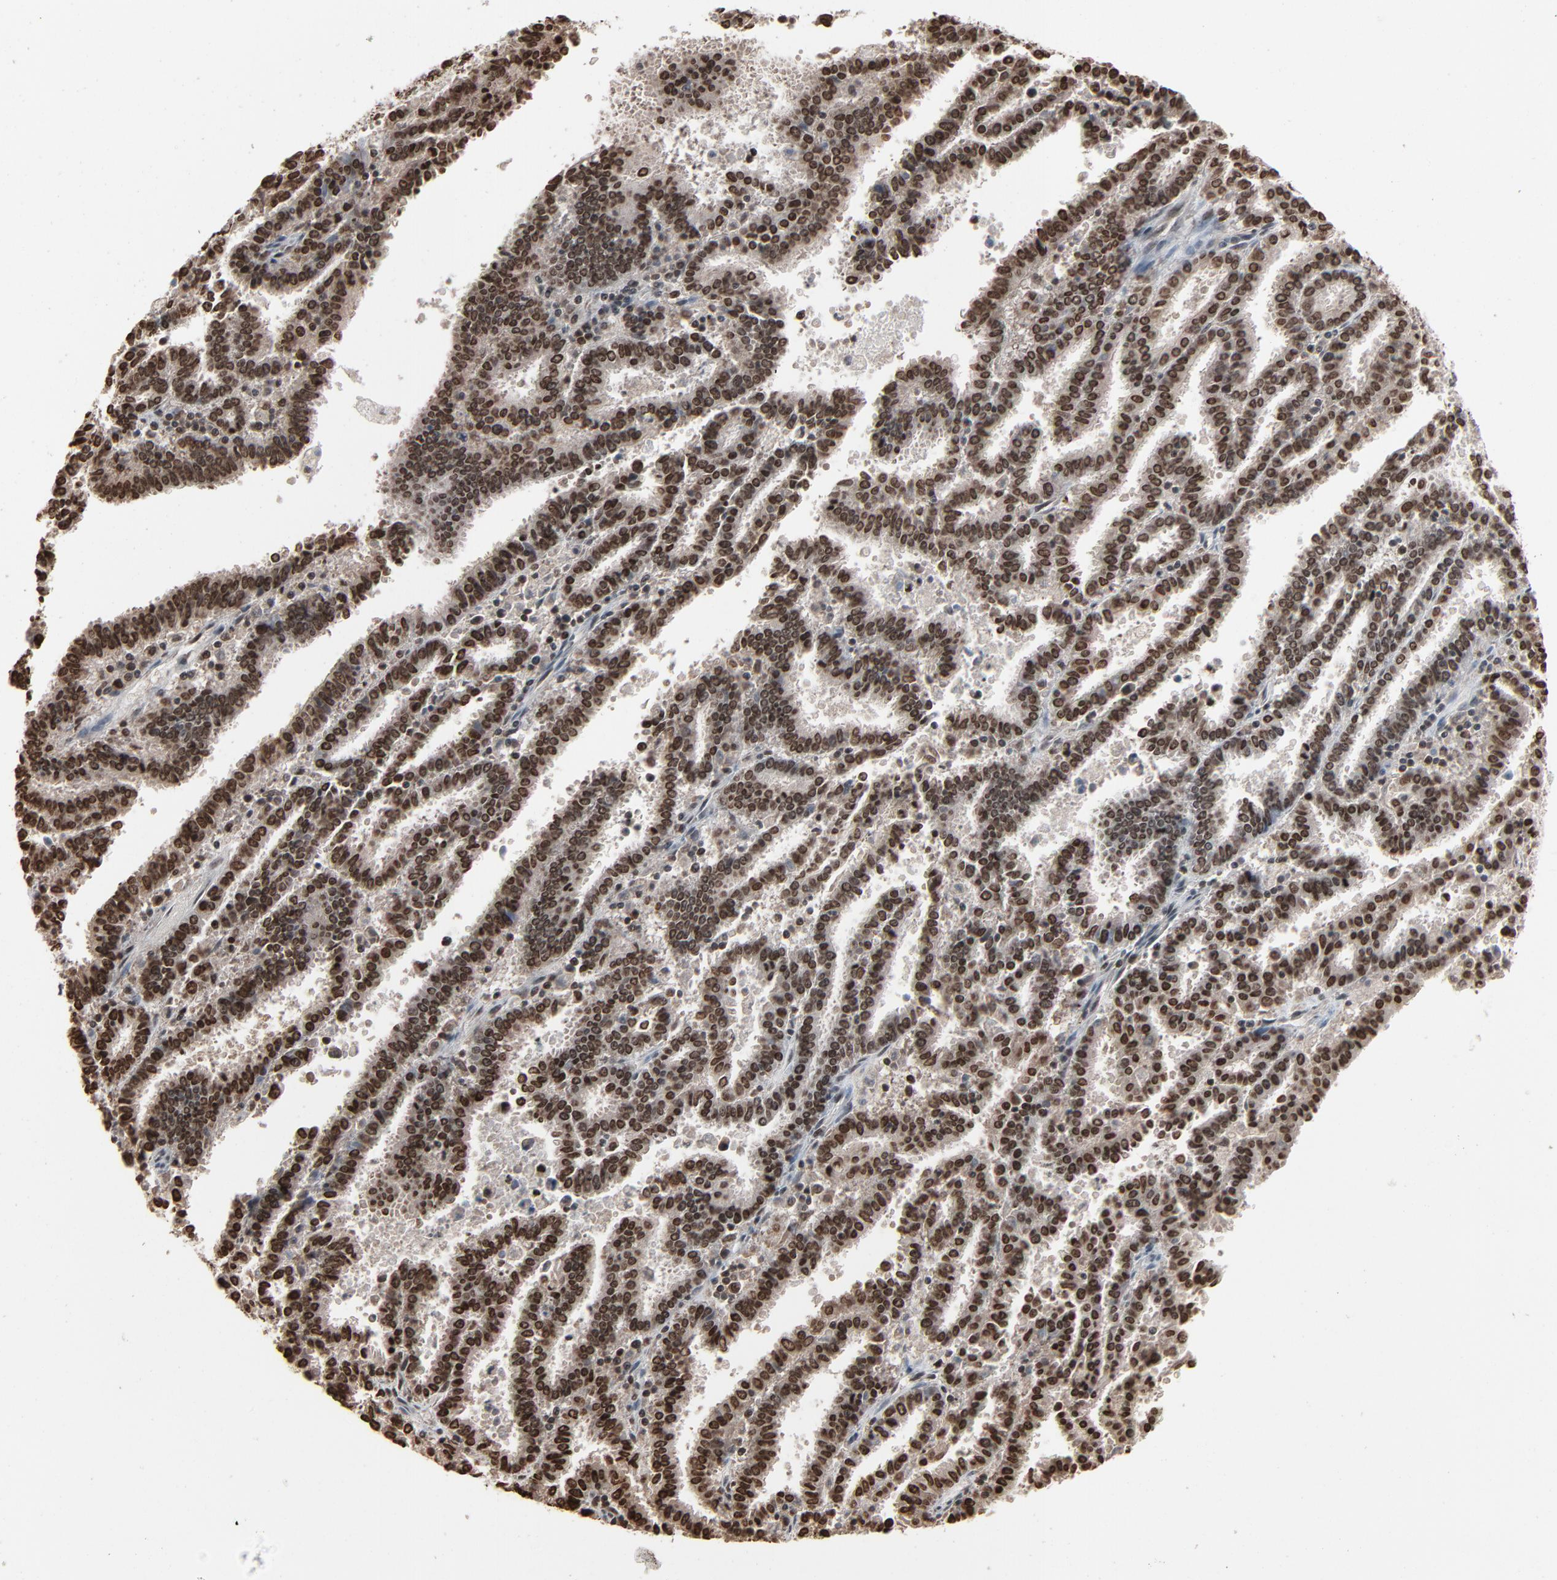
{"staining": {"intensity": "strong", "quantity": ">75%", "location": "nuclear"}, "tissue": "endometrial cancer", "cell_type": "Tumor cells", "image_type": "cancer", "snomed": [{"axis": "morphology", "description": "Adenocarcinoma, NOS"}, {"axis": "topography", "description": "Uterus"}], "caption": "Immunohistochemical staining of human endometrial adenocarcinoma exhibits strong nuclear protein positivity in approximately >75% of tumor cells.", "gene": "RPS6KA3", "patient": {"sex": "female", "age": 83}}